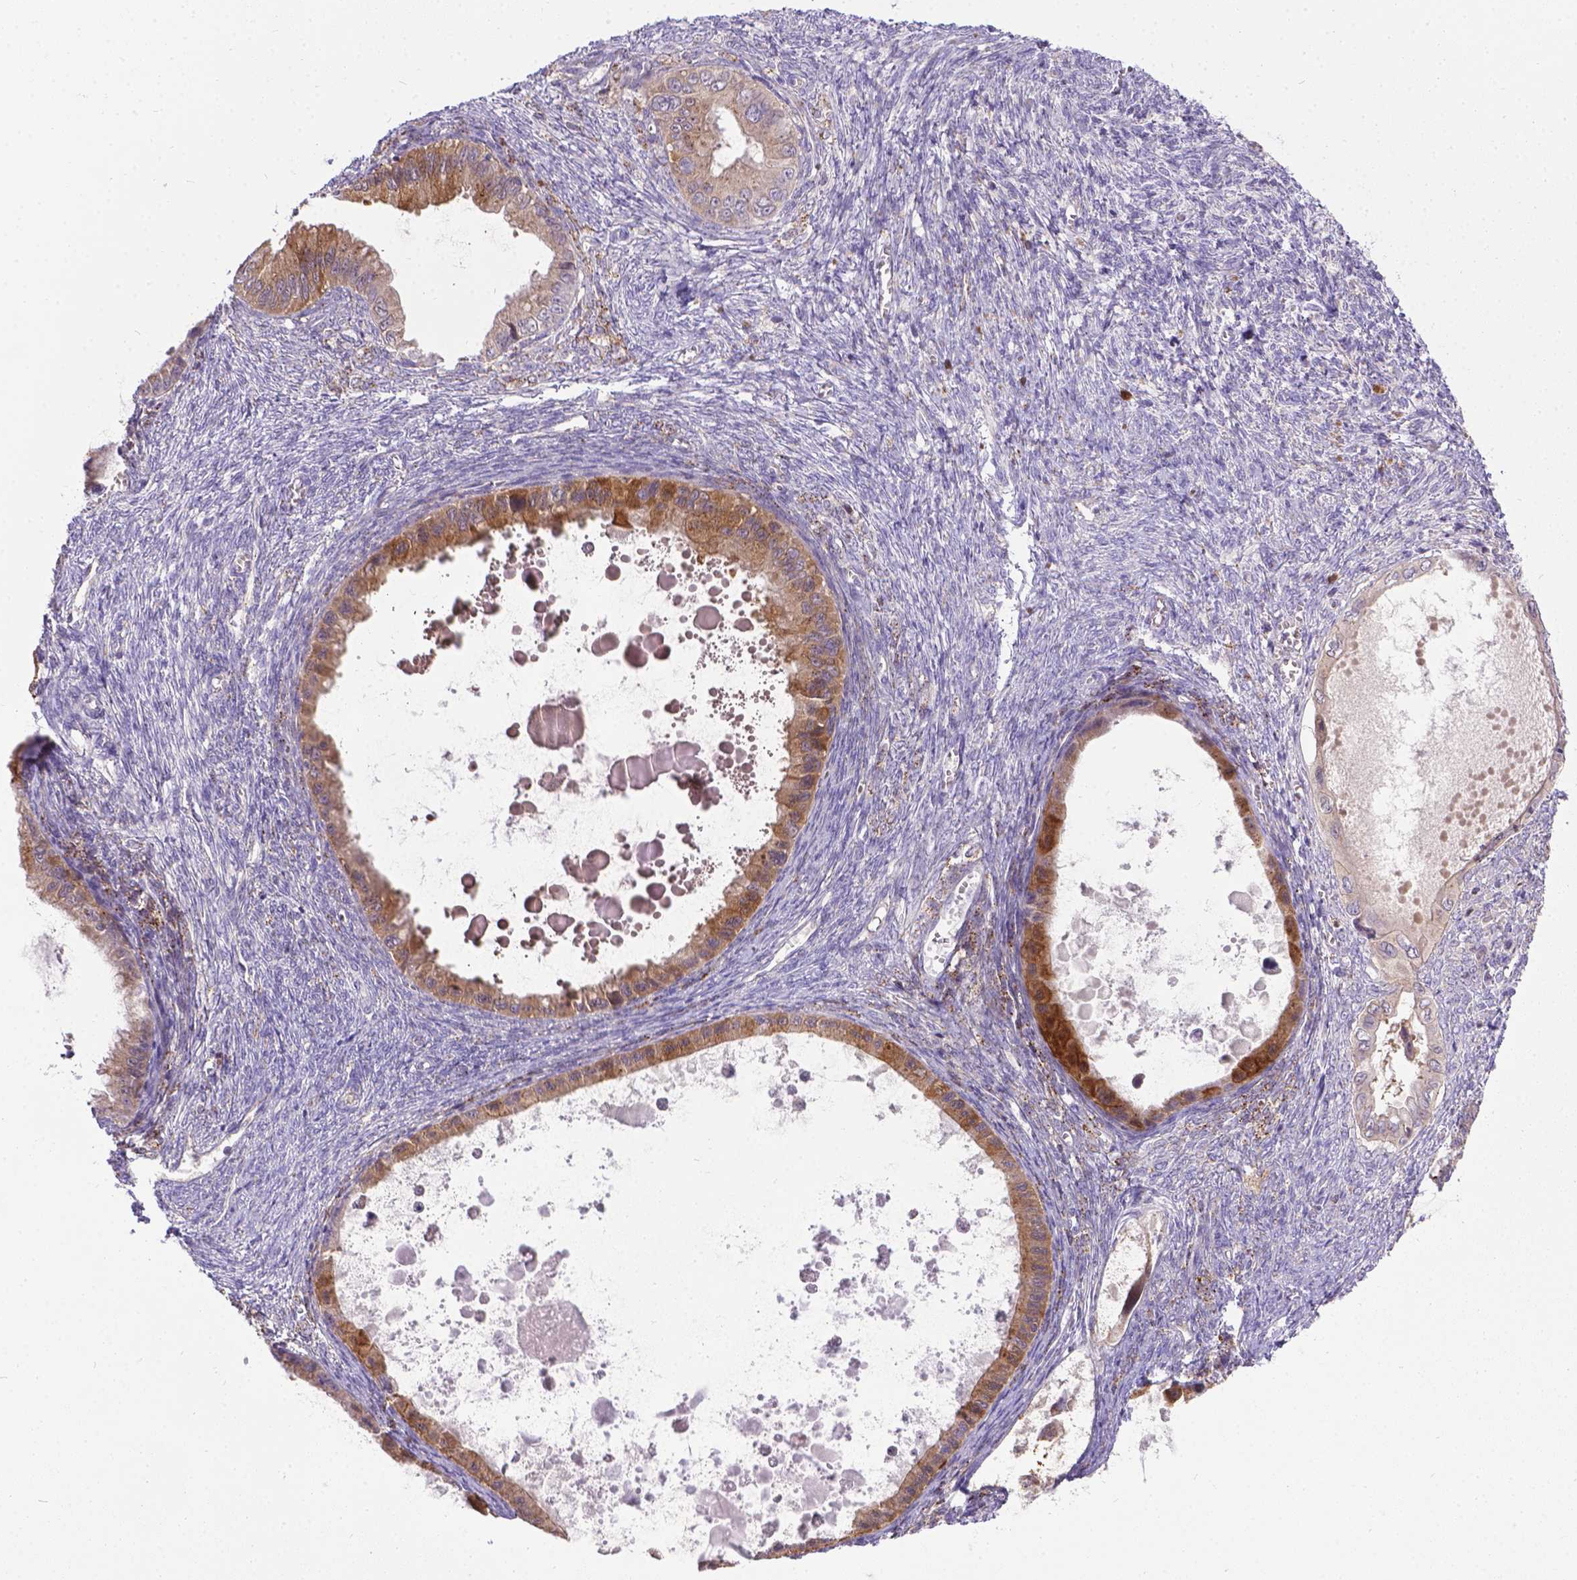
{"staining": {"intensity": "moderate", "quantity": ">75%", "location": "cytoplasmic/membranous"}, "tissue": "ovarian cancer", "cell_type": "Tumor cells", "image_type": "cancer", "snomed": [{"axis": "morphology", "description": "Cystadenocarcinoma, mucinous, NOS"}, {"axis": "topography", "description": "Ovary"}], "caption": "Ovarian mucinous cystadenocarcinoma stained with IHC shows moderate cytoplasmic/membranous positivity in approximately >75% of tumor cells.", "gene": "TM4SF18", "patient": {"sex": "female", "age": 64}}